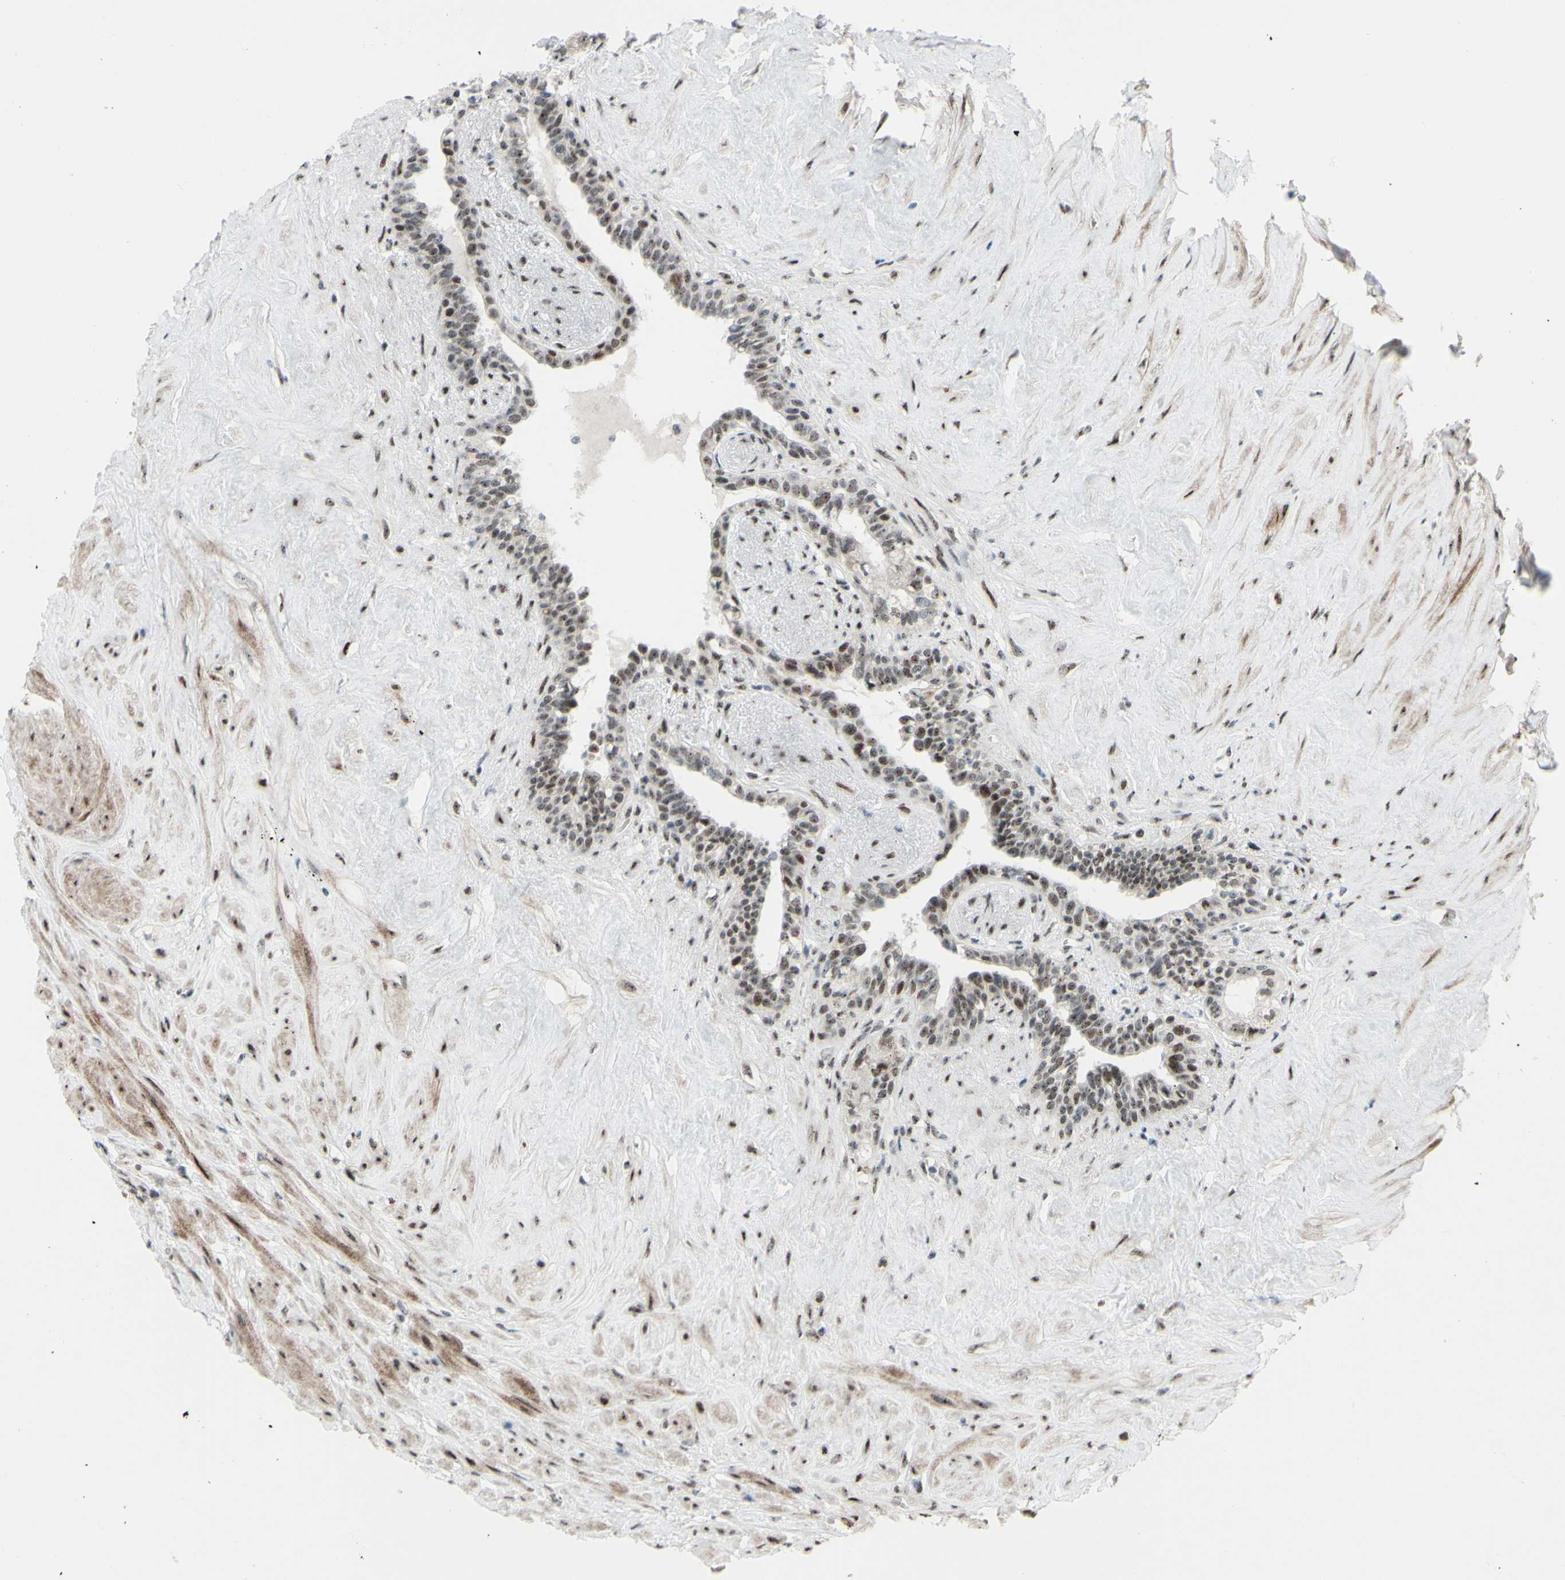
{"staining": {"intensity": "moderate", "quantity": ">75%", "location": "nuclear"}, "tissue": "seminal vesicle", "cell_type": "Glandular cells", "image_type": "normal", "snomed": [{"axis": "morphology", "description": "Normal tissue, NOS"}, {"axis": "topography", "description": "Seminal veicle"}], "caption": "Immunohistochemistry (IHC) of benign human seminal vesicle reveals medium levels of moderate nuclear staining in approximately >75% of glandular cells.", "gene": "POLR1A", "patient": {"sex": "male", "age": 63}}